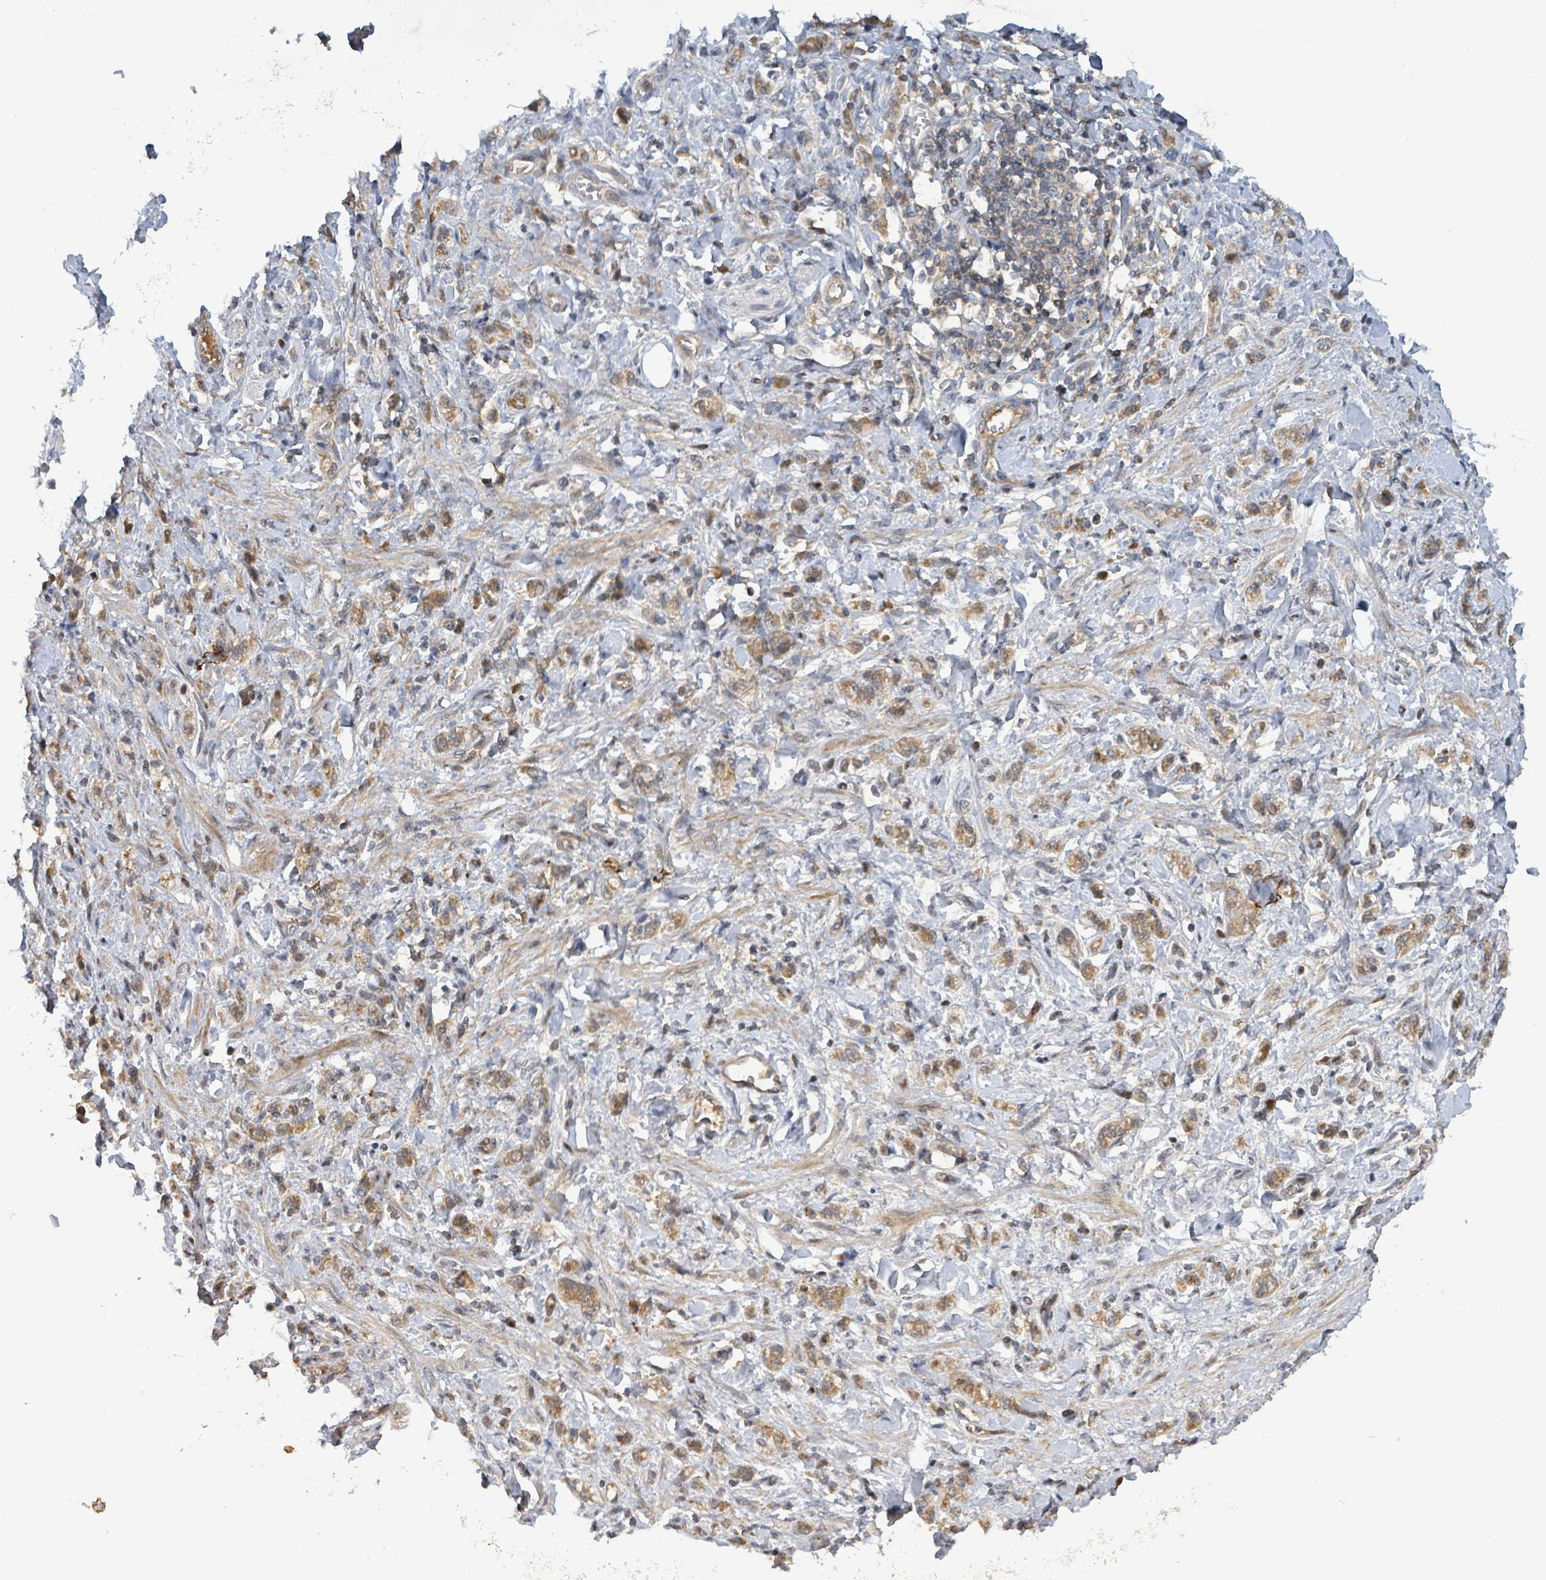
{"staining": {"intensity": "moderate", "quantity": ">75%", "location": "cytoplasmic/membranous"}, "tissue": "stomach cancer", "cell_type": "Tumor cells", "image_type": "cancer", "snomed": [{"axis": "morphology", "description": "Adenocarcinoma, NOS"}, {"axis": "topography", "description": "Stomach"}], "caption": "Immunohistochemical staining of stomach adenocarcinoma exhibits moderate cytoplasmic/membranous protein positivity in about >75% of tumor cells. (DAB IHC with brightfield microscopy, high magnification).", "gene": "ITGA11", "patient": {"sex": "male", "age": 77}}